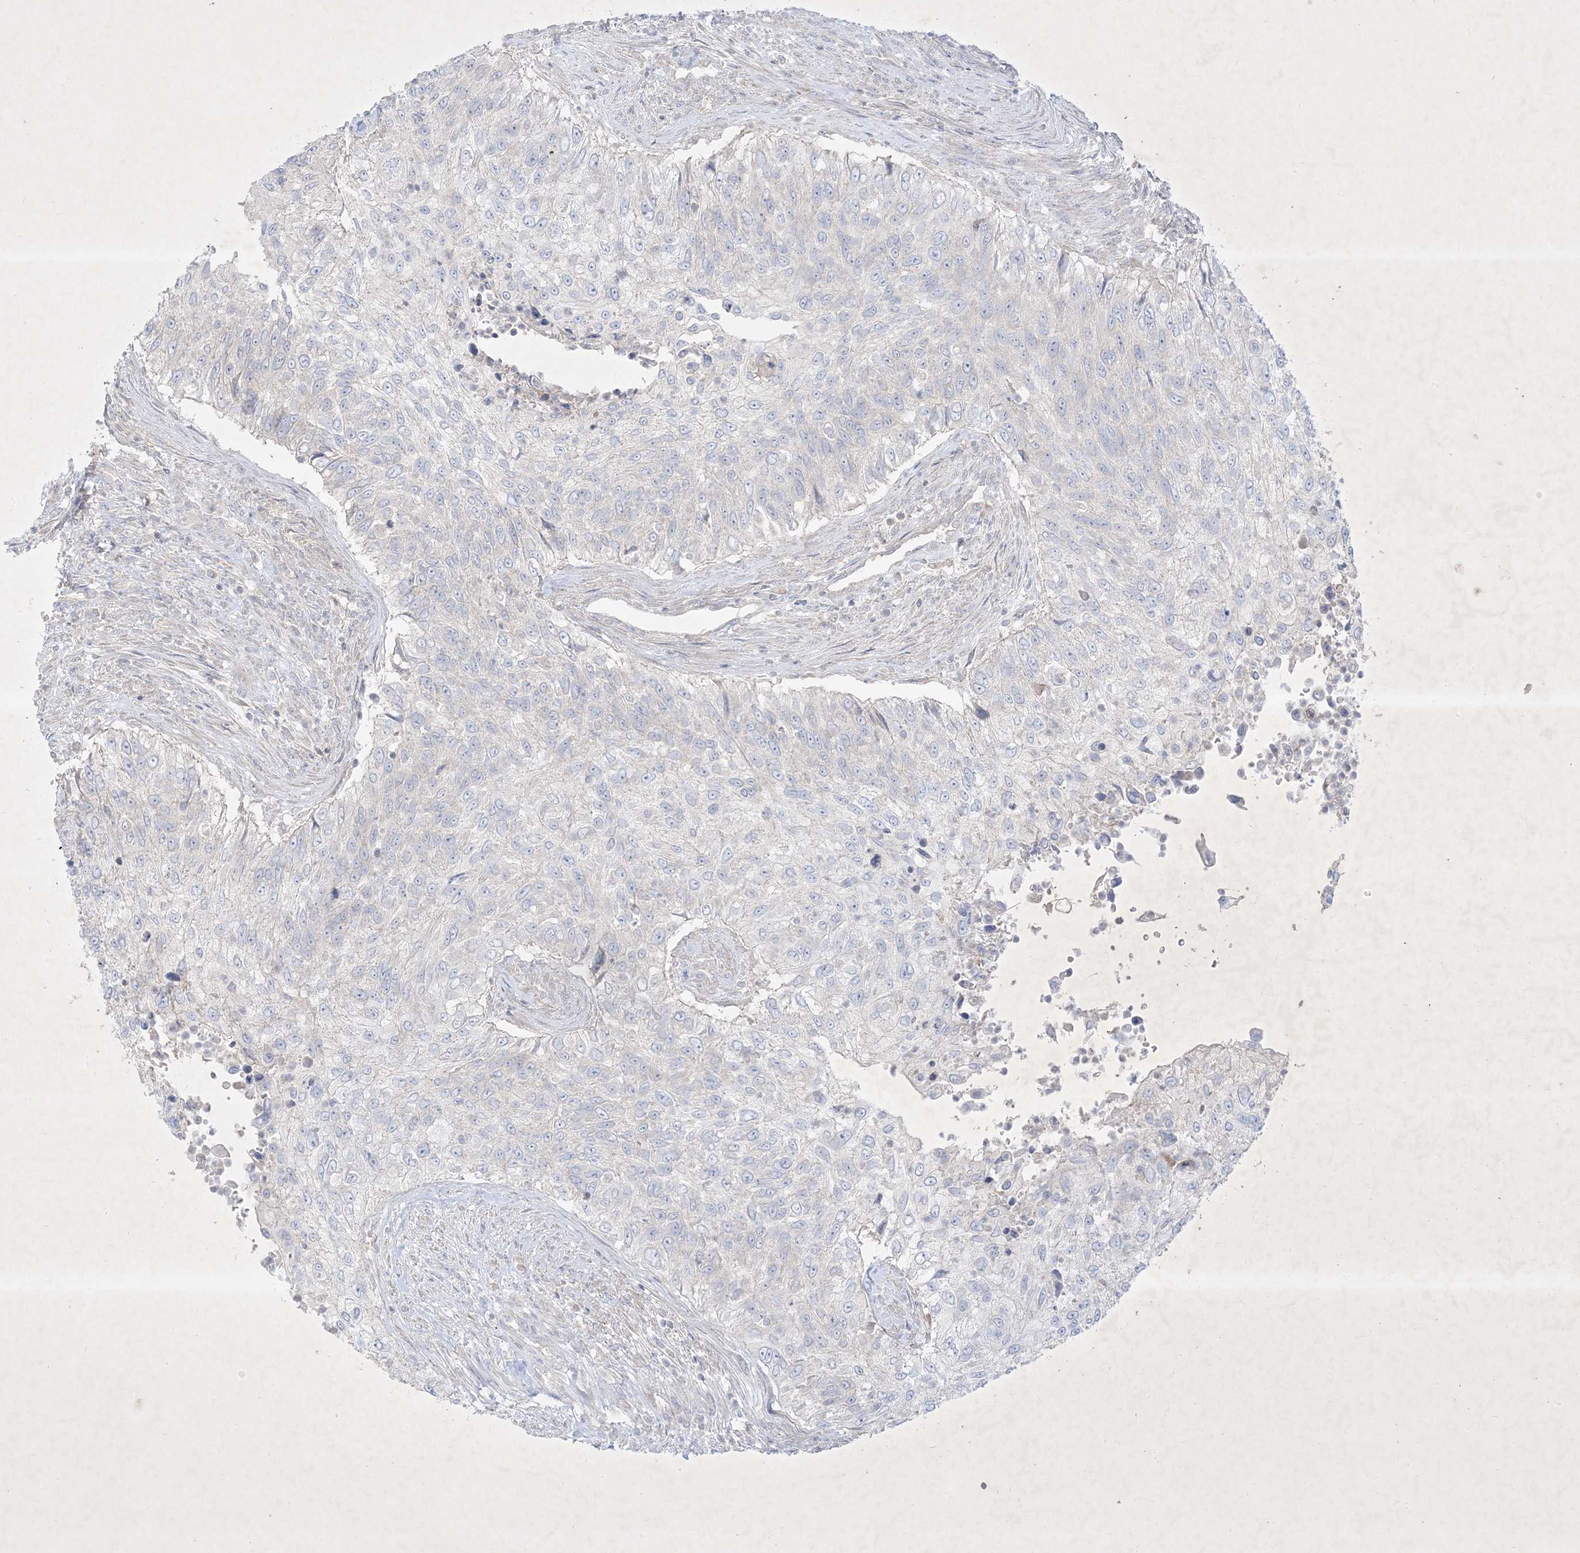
{"staining": {"intensity": "negative", "quantity": "none", "location": "none"}, "tissue": "urothelial cancer", "cell_type": "Tumor cells", "image_type": "cancer", "snomed": [{"axis": "morphology", "description": "Urothelial carcinoma, High grade"}, {"axis": "topography", "description": "Urinary bladder"}], "caption": "Immunohistochemical staining of urothelial carcinoma (high-grade) displays no significant positivity in tumor cells. (DAB (3,3'-diaminobenzidine) immunohistochemistry, high magnification).", "gene": "PLEKHA3", "patient": {"sex": "female", "age": 60}}